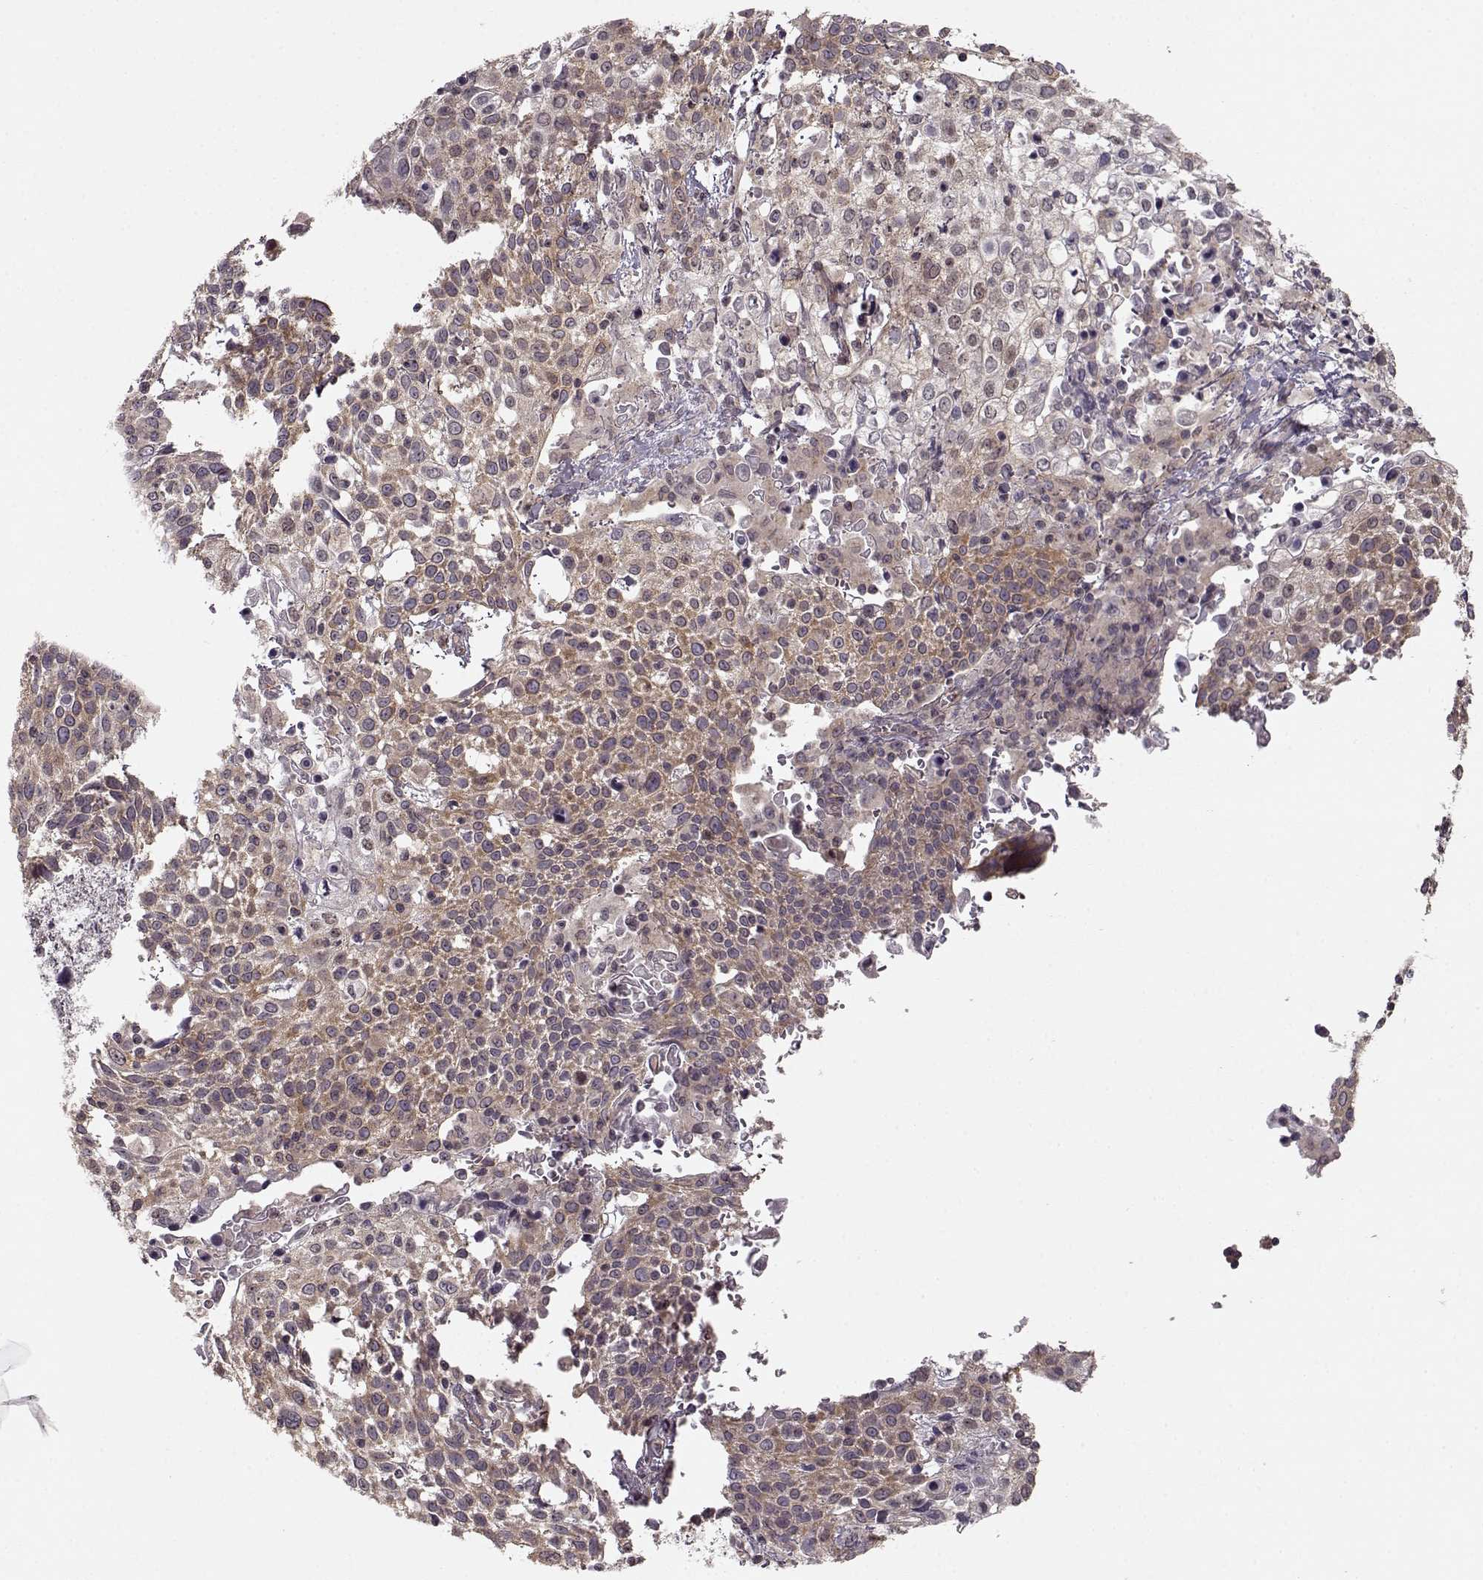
{"staining": {"intensity": "moderate", "quantity": "25%-75%", "location": "cytoplasmic/membranous"}, "tissue": "cervical cancer", "cell_type": "Tumor cells", "image_type": "cancer", "snomed": [{"axis": "morphology", "description": "Squamous cell carcinoma, NOS"}, {"axis": "topography", "description": "Cervix"}], "caption": "About 25%-75% of tumor cells in cervical squamous cell carcinoma exhibit moderate cytoplasmic/membranous protein expression as visualized by brown immunohistochemical staining.", "gene": "SLAIN2", "patient": {"sex": "female", "age": 61}}